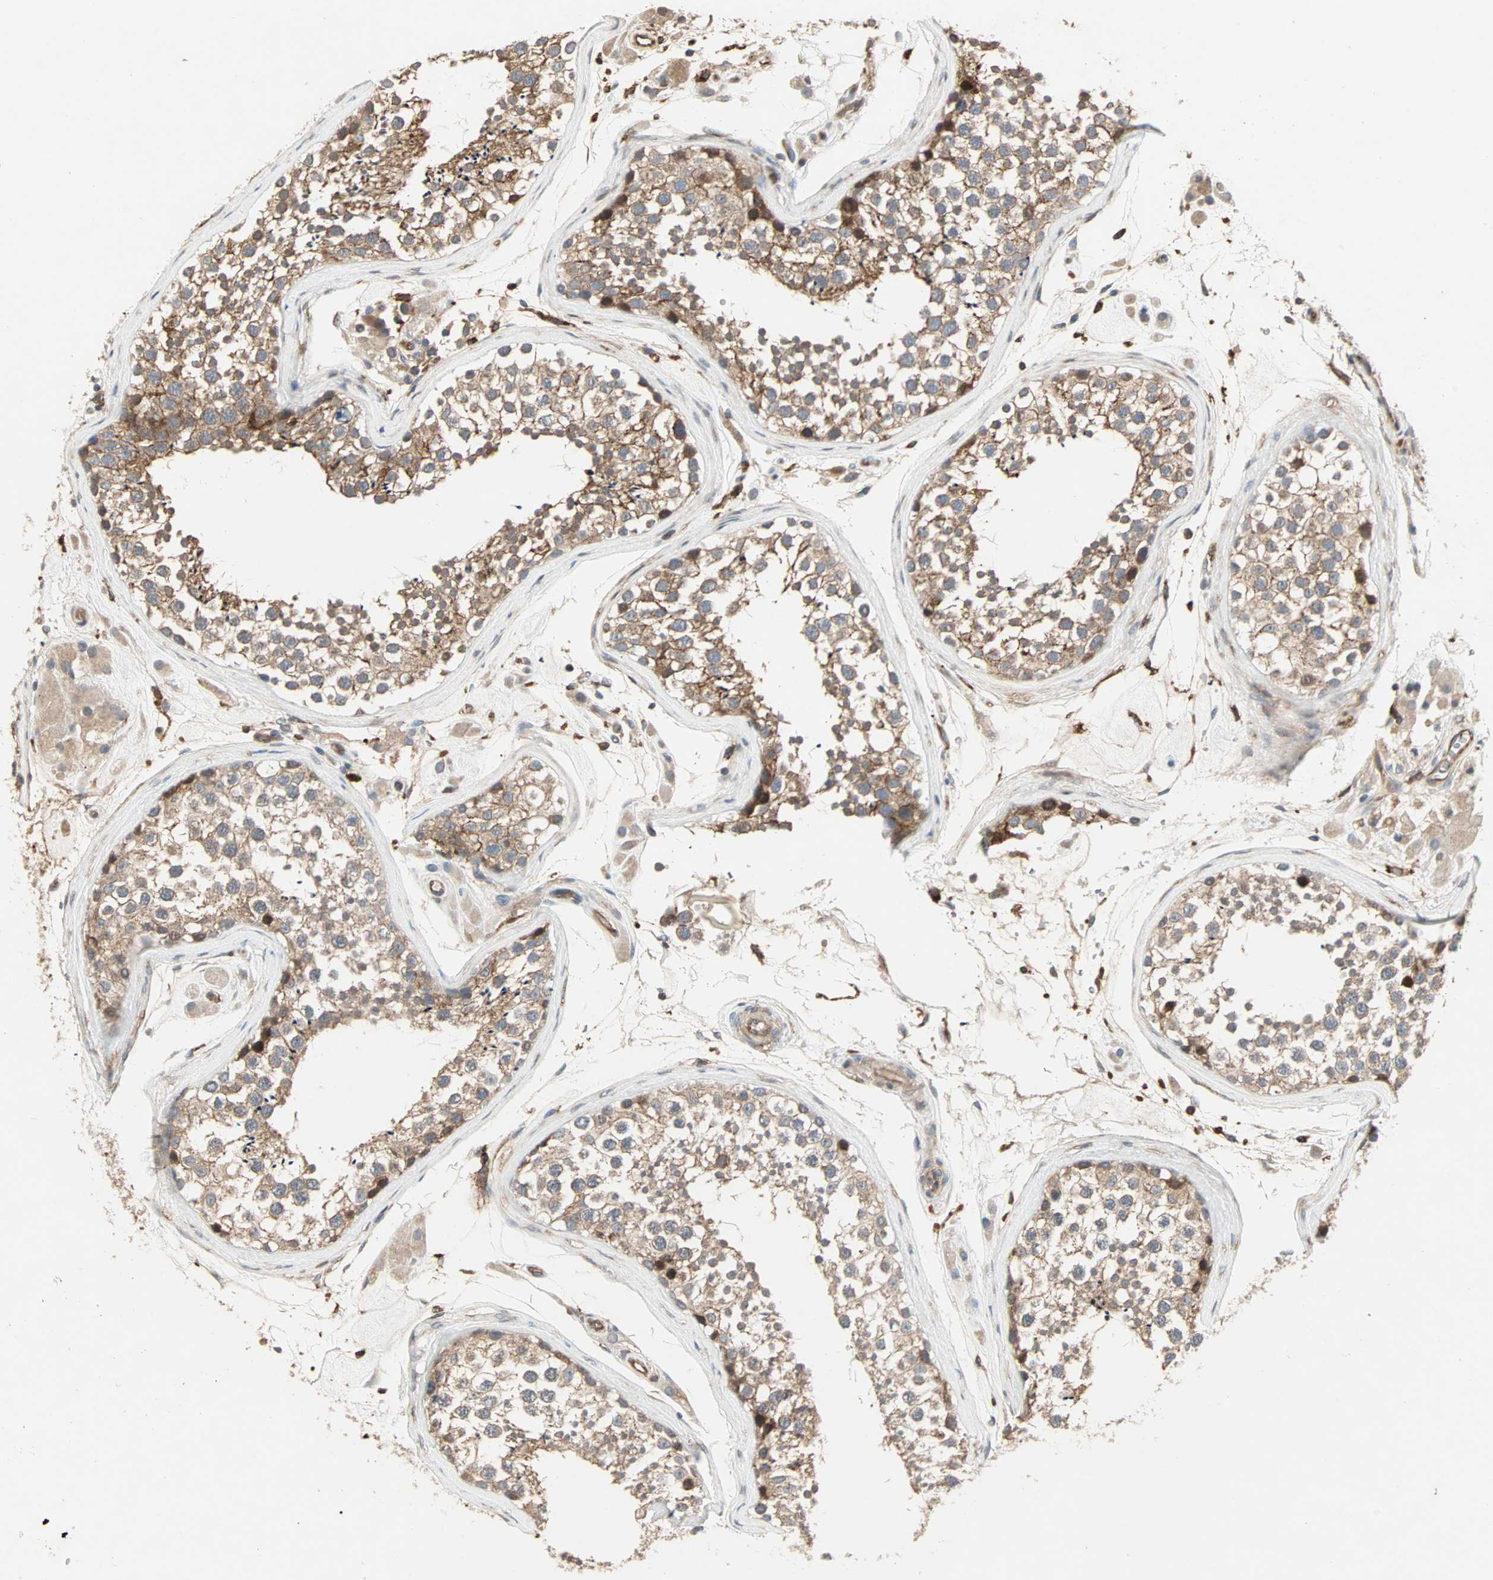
{"staining": {"intensity": "moderate", "quantity": ">75%", "location": "cytoplasmic/membranous"}, "tissue": "testis", "cell_type": "Cells in seminiferous ducts", "image_type": "normal", "snomed": [{"axis": "morphology", "description": "Normal tissue, NOS"}, {"axis": "topography", "description": "Testis"}], "caption": "This image demonstrates unremarkable testis stained with immunohistochemistry (IHC) to label a protein in brown. The cytoplasmic/membranous of cells in seminiferous ducts show moderate positivity for the protein. Nuclei are counter-stained blue.", "gene": "GNAI2", "patient": {"sex": "male", "age": 46}}